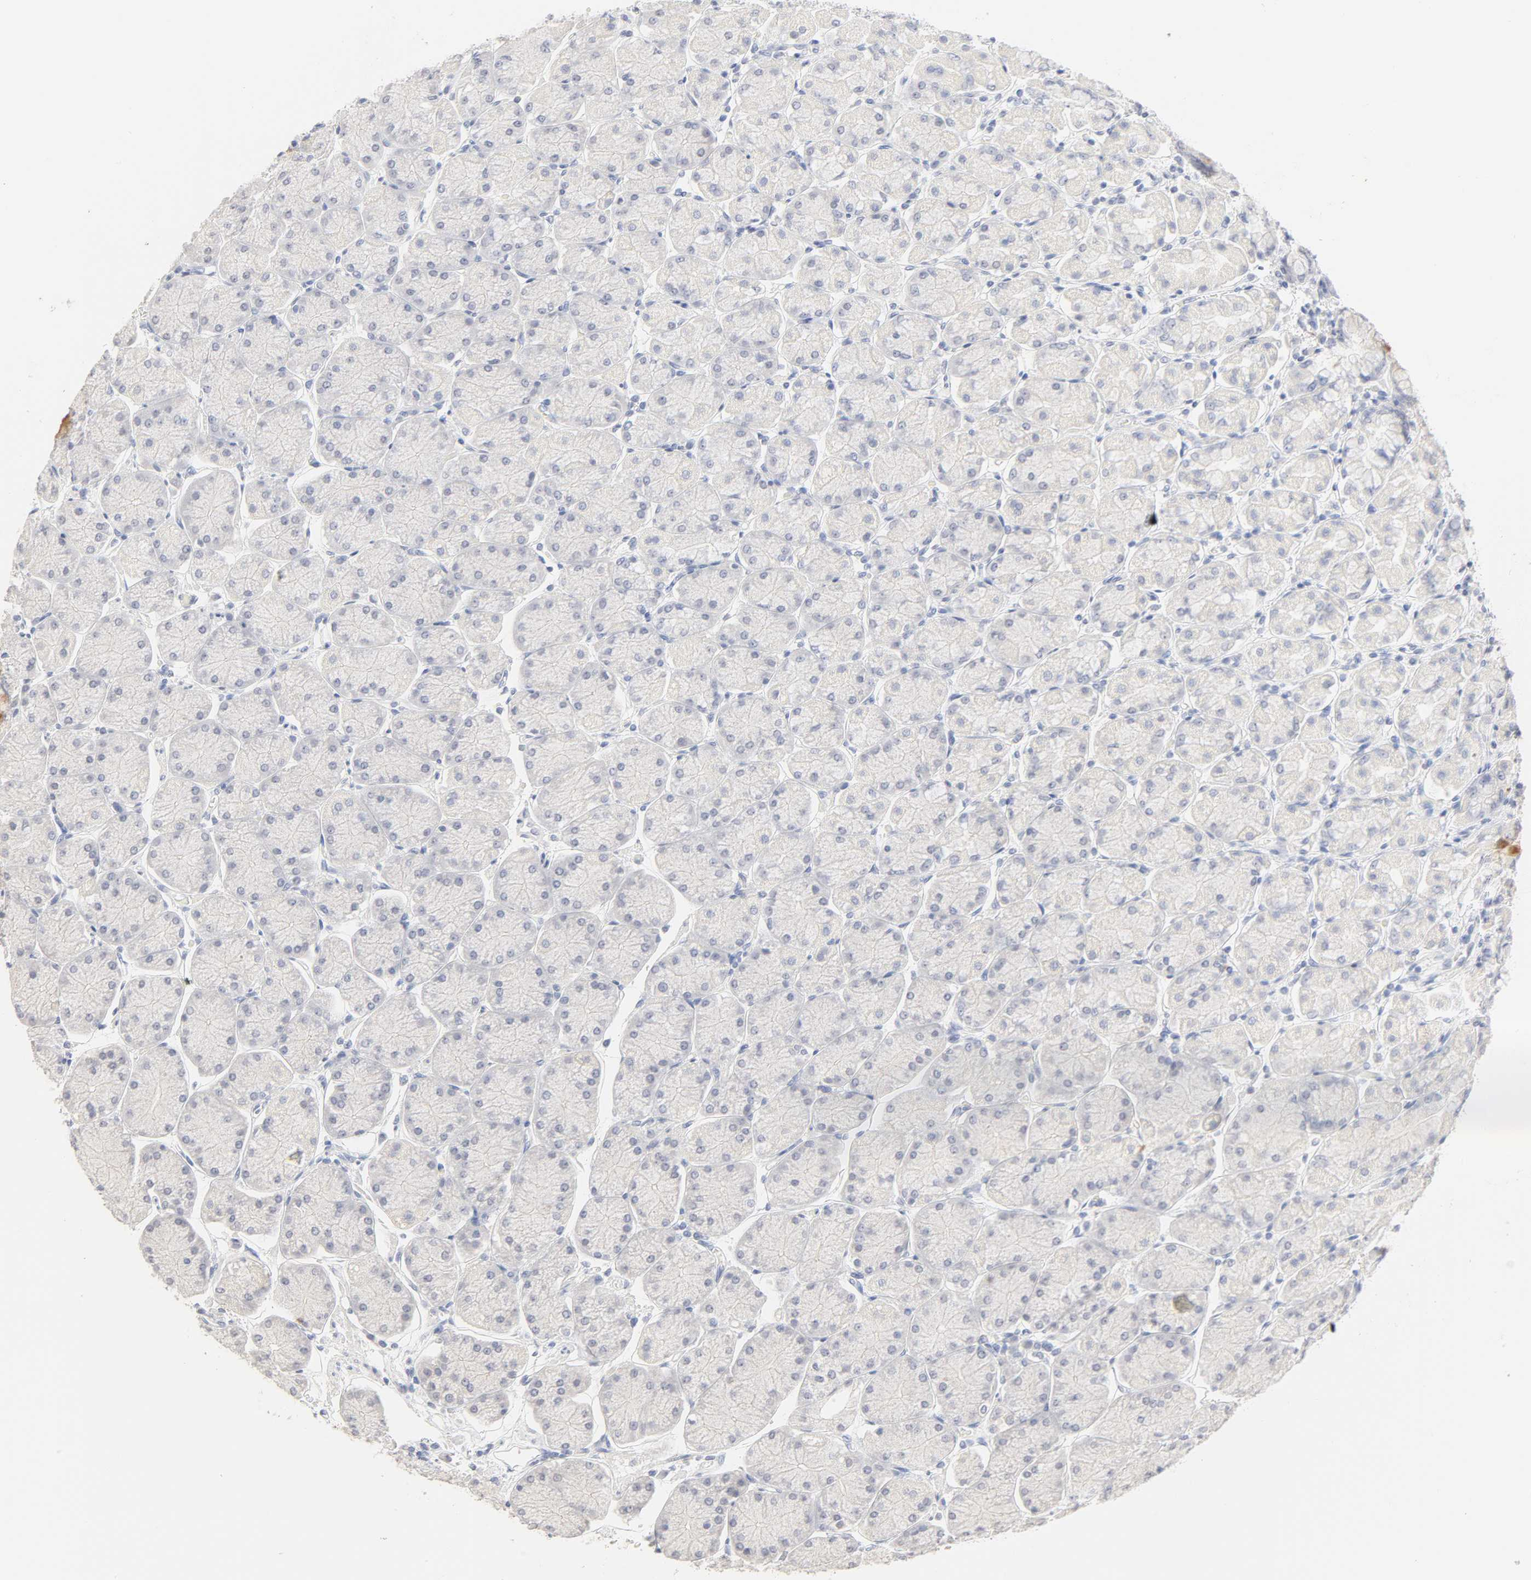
{"staining": {"intensity": "moderate", "quantity": "<25%", "location": "cytoplasmic/membranous"}, "tissue": "stomach", "cell_type": "Glandular cells", "image_type": "normal", "snomed": [{"axis": "morphology", "description": "Normal tissue, NOS"}, {"axis": "topography", "description": "Stomach, upper"}, {"axis": "topography", "description": "Stomach"}], "caption": "IHC staining of unremarkable stomach, which shows low levels of moderate cytoplasmic/membranous expression in about <25% of glandular cells indicating moderate cytoplasmic/membranous protein positivity. The staining was performed using DAB (brown) for protein detection and nuclei were counterstained in hematoxylin (blue).", "gene": "FCGBP", "patient": {"sex": "male", "age": 76}}